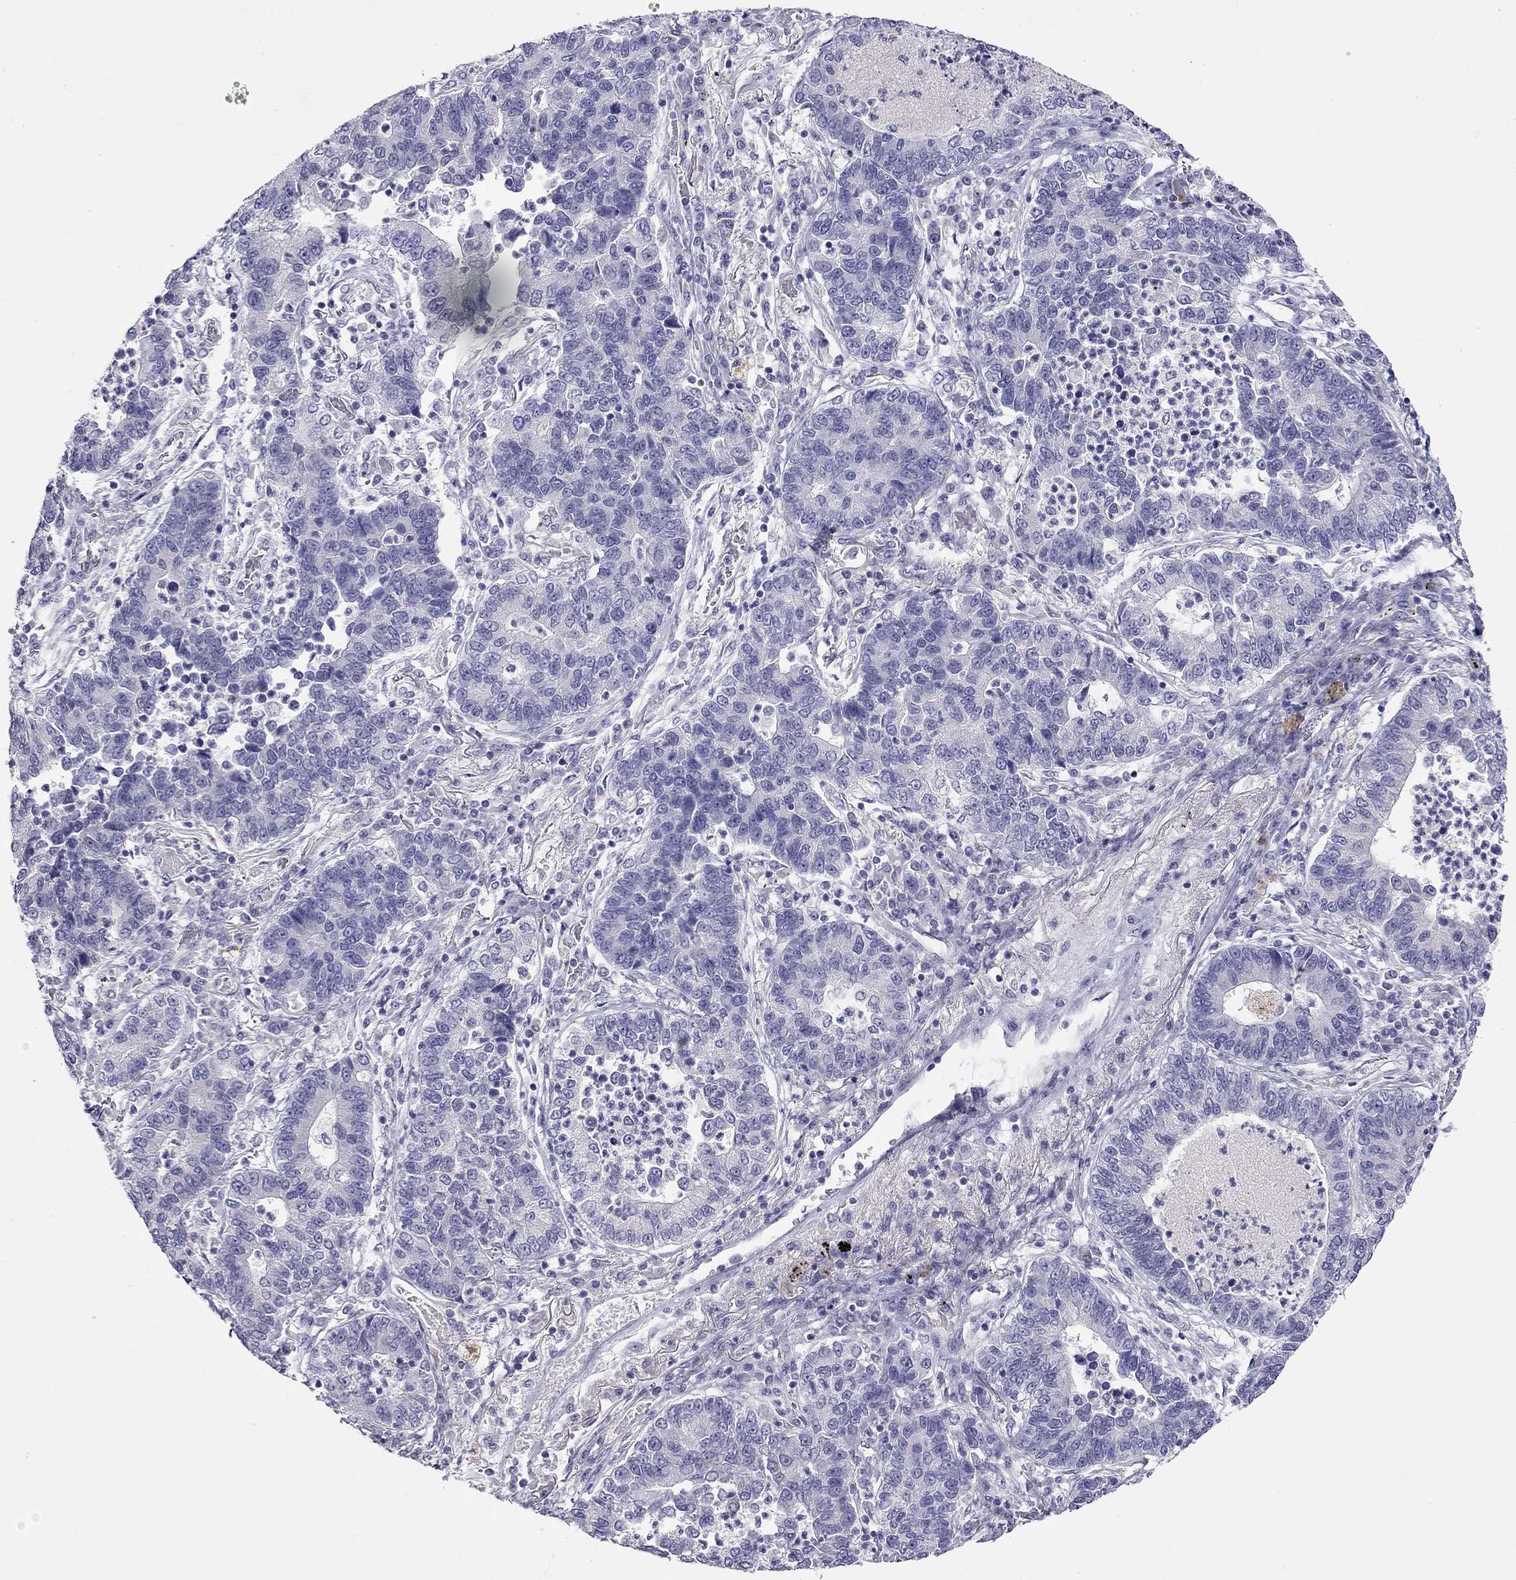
{"staining": {"intensity": "negative", "quantity": "none", "location": "none"}, "tissue": "lung cancer", "cell_type": "Tumor cells", "image_type": "cancer", "snomed": [{"axis": "morphology", "description": "Adenocarcinoma, NOS"}, {"axis": "topography", "description": "Lung"}], "caption": "Lung cancer was stained to show a protein in brown. There is no significant positivity in tumor cells.", "gene": "RTL1", "patient": {"sex": "female", "age": 57}}